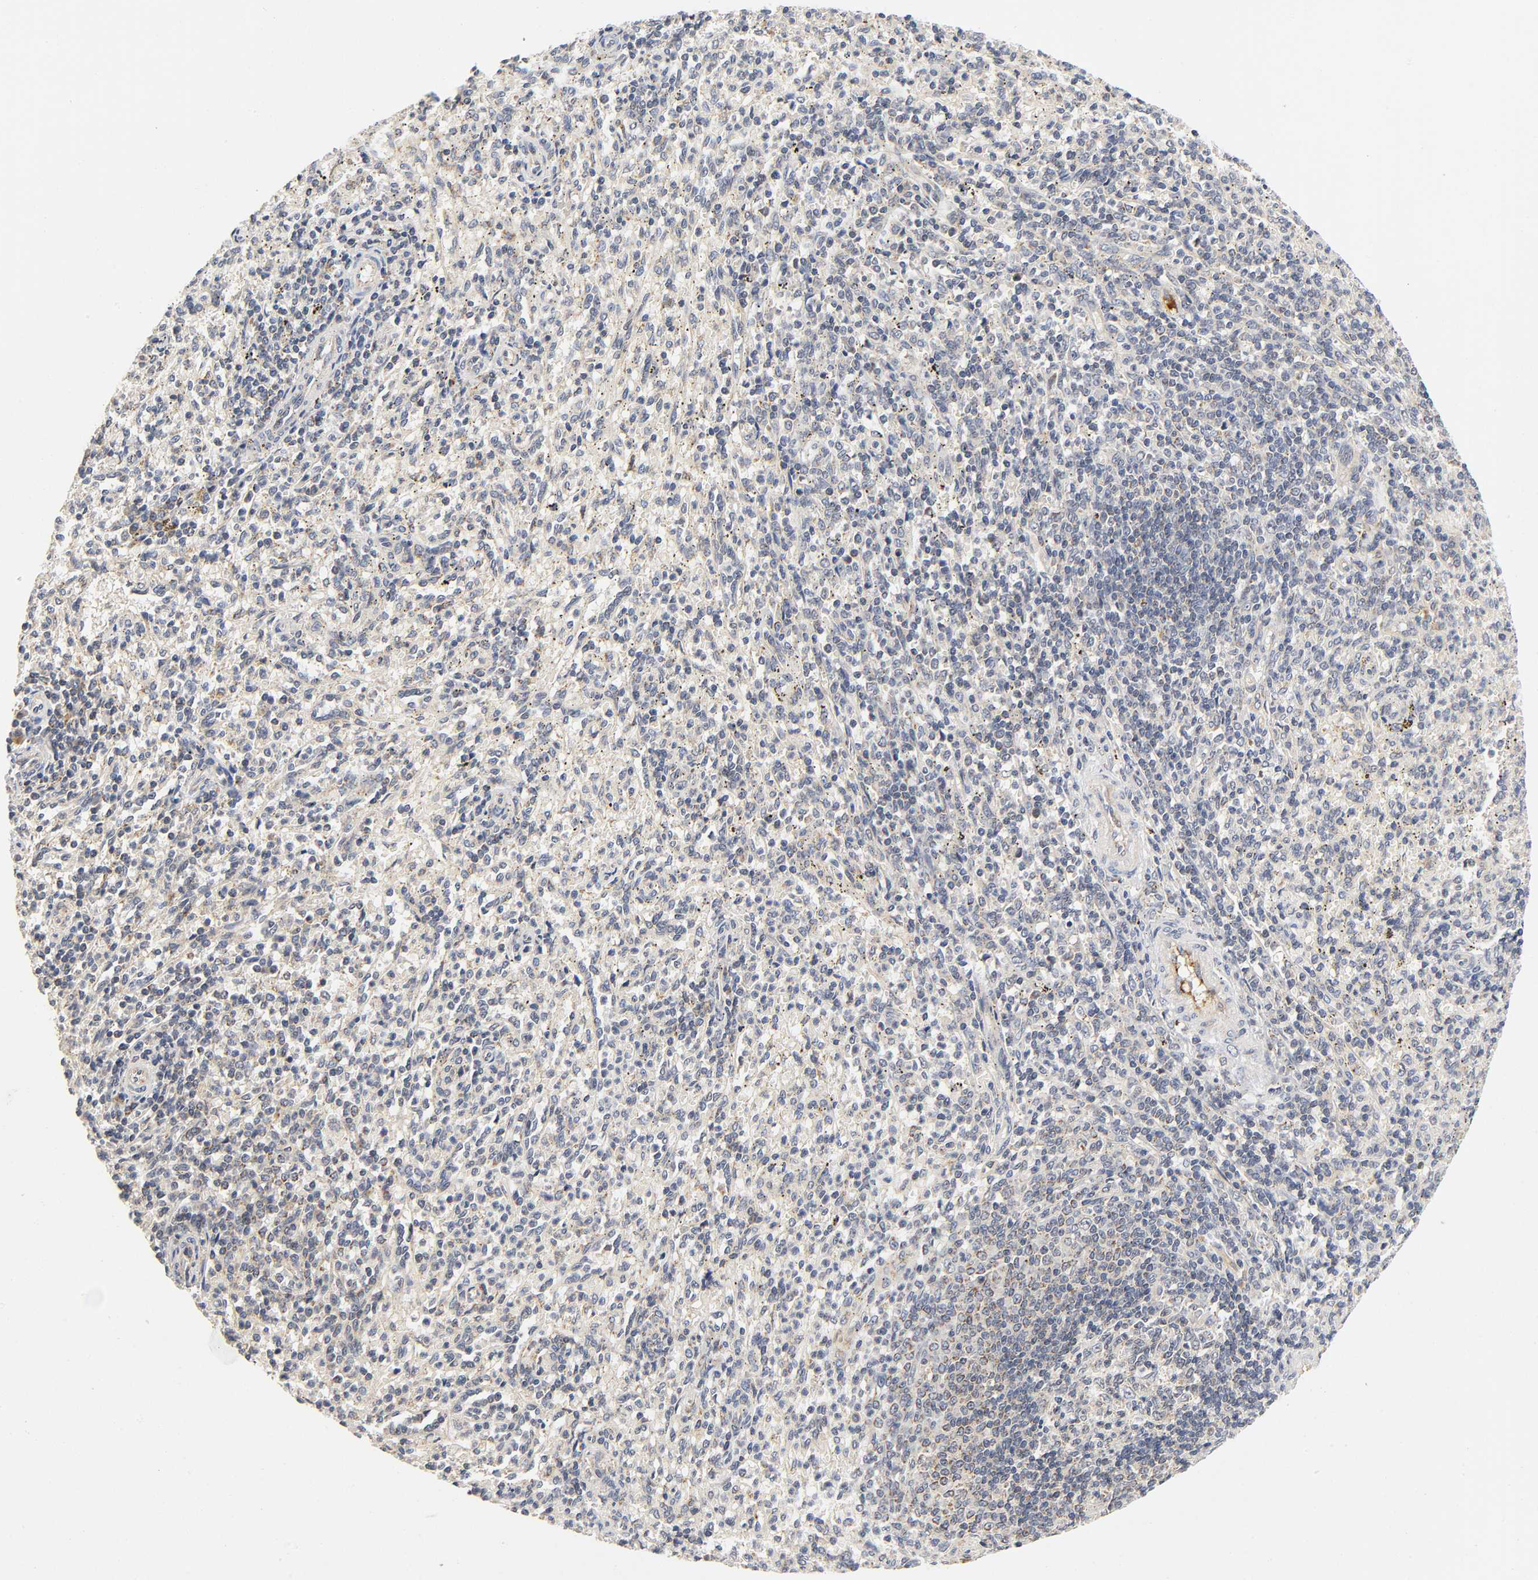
{"staining": {"intensity": "negative", "quantity": "none", "location": "none"}, "tissue": "spleen", "cell_type": "Cells in red pulp", "image_type": "normal", "snomed": [{"axis": "morphology", "description": "Normal tissue, NOS"}, {"axis": "topography", "description": "Spleen"}], "caption": "An immunohistochemistry (IHC) photomicrograph of normal spleen is shown. There is no staining in cells in red pulp of spleen.", "gene": "NRP1", "patient": {"sex": "female", "age": 10}}